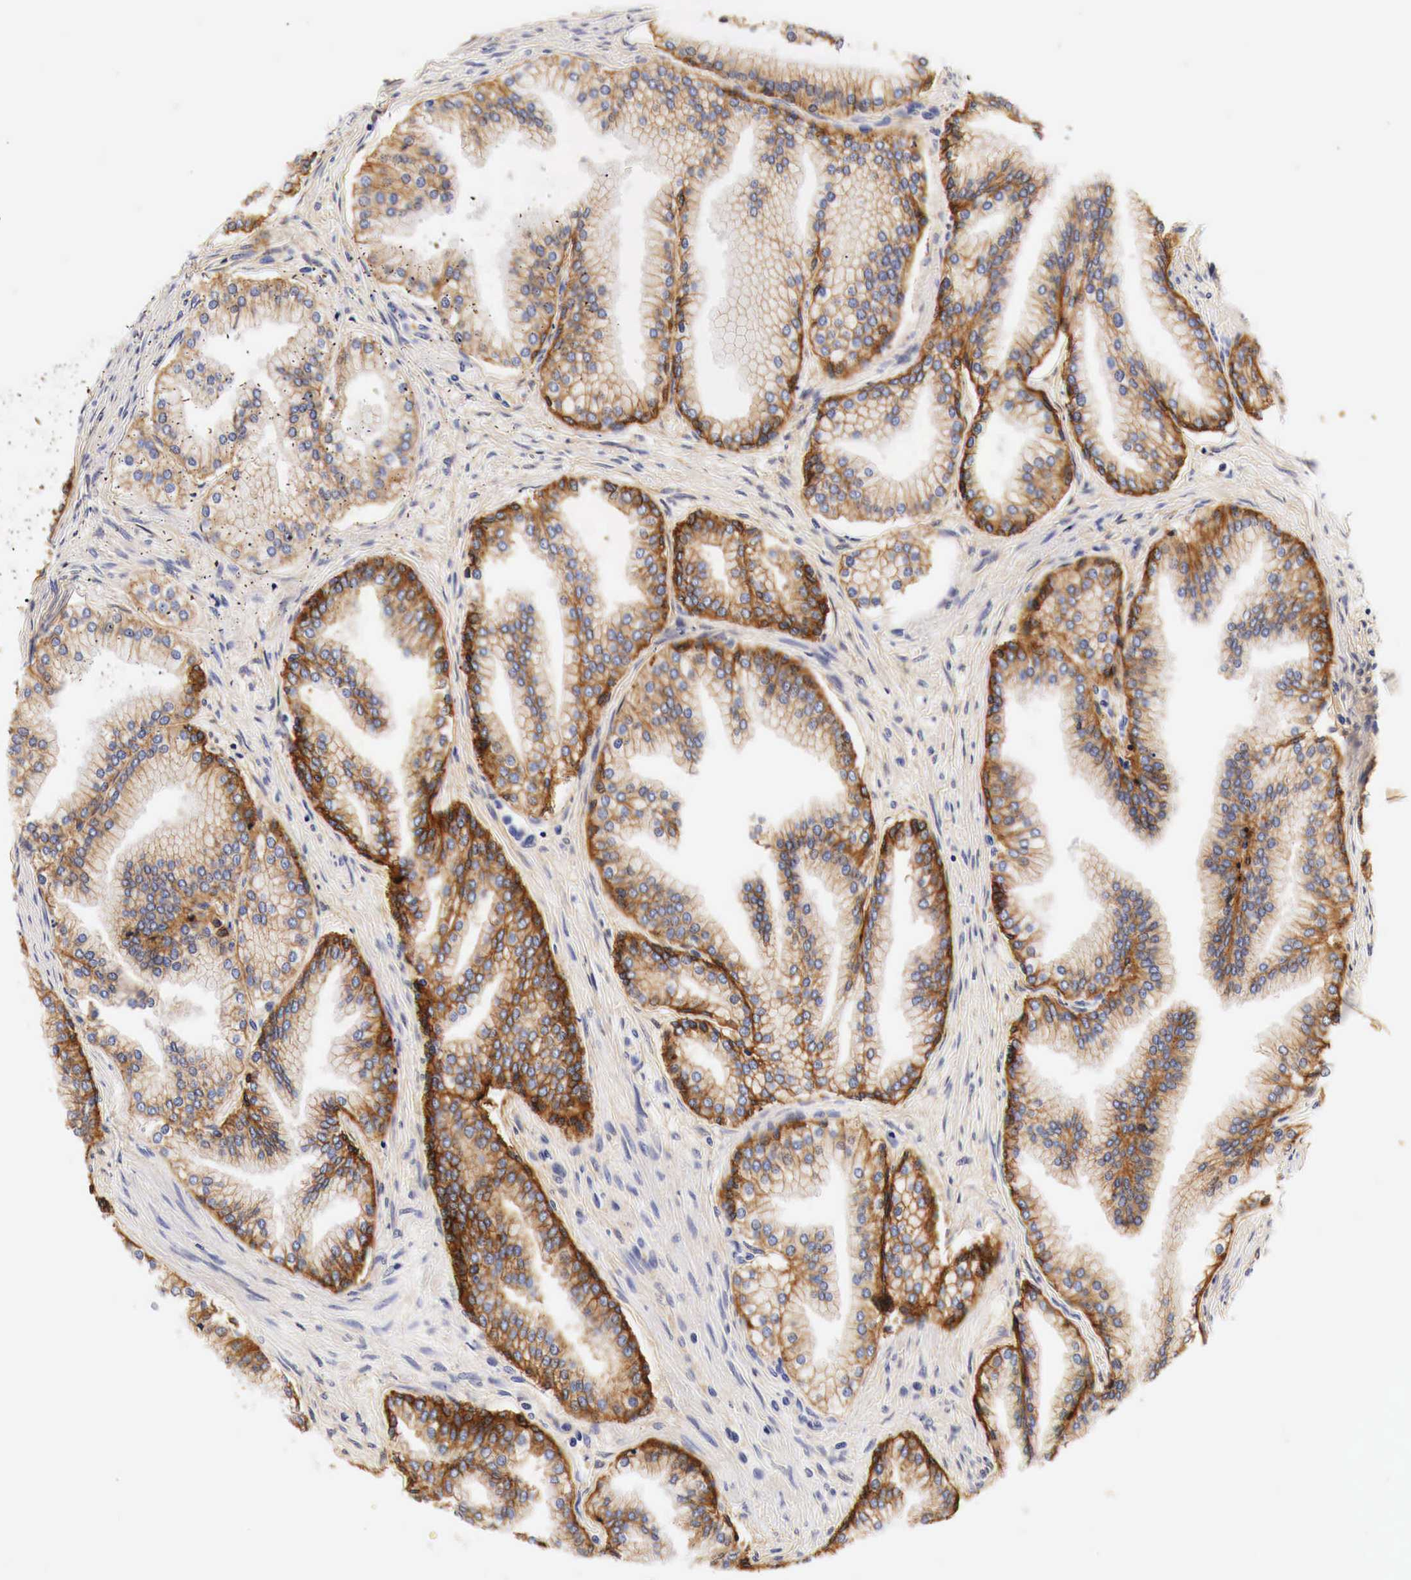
{"staining": {"intensity": "strong", "quantity": ">75%", "location": "cytoplasmic/membranous"}, "tissue": "prostate", "cell_type": "Glandular cells", "image_type": "normal", "snomed": [{"axis": "morphology", "description": "Normal tissue, NOS"}, {"axis": "topography", "description": "Prostate"}], "caption": "Immunohistochemical staining of benign prostate exhibits high levels of strong cytoplasmic/membranous positivity in approximately >75% of glandular cells. The staining was performed using DAB to visualize the protein expression in brown, while the nuclei were stained in blue with hematoxylin (Magnification: 20x).", "gene": "EGFR", "patient": {"sex": "male", "age": 68}}